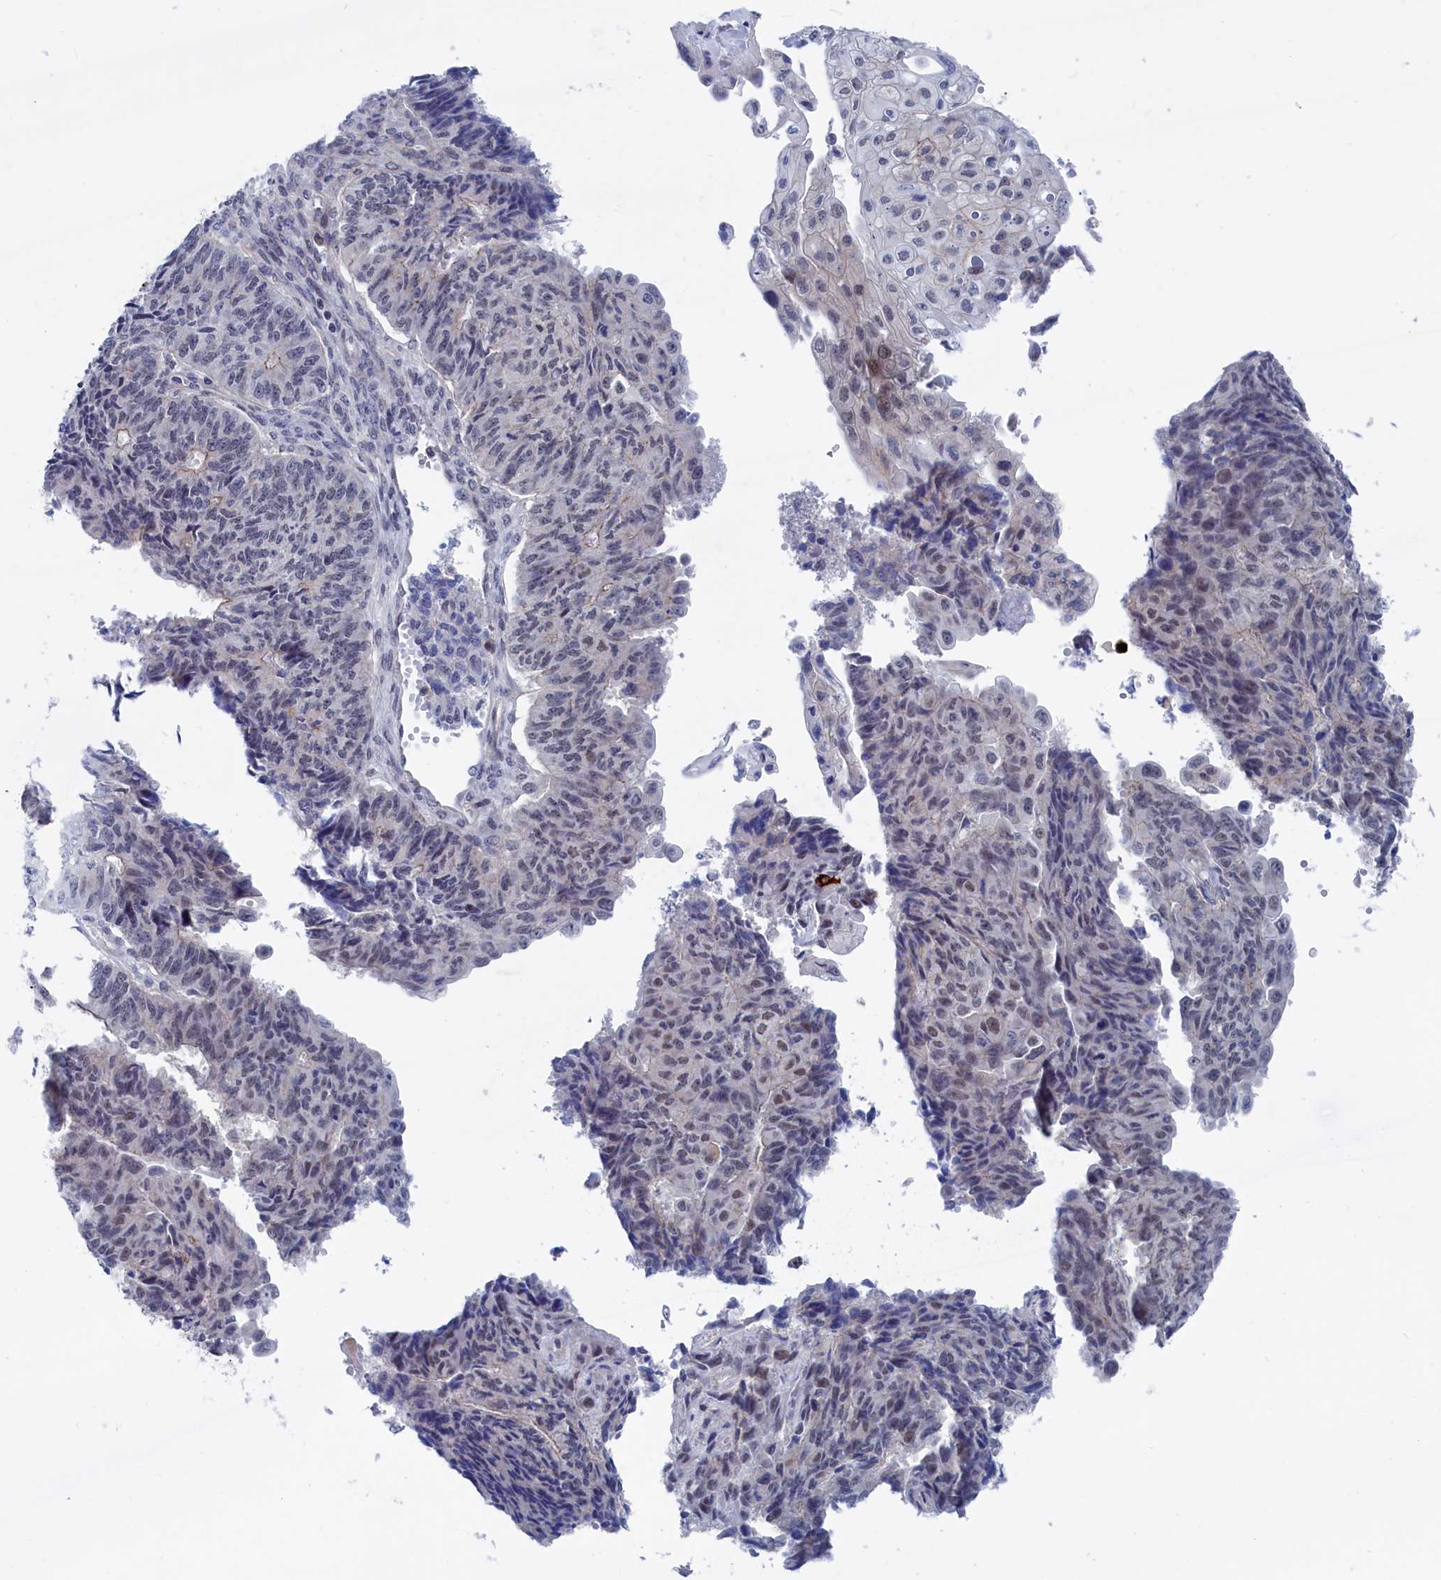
{"staining": {"intensity": "weak", "quantity": "<25%", "location": "nuclear"}, "tissue": "endometrial cancer", "cell_type": "Tumor cells", "image_type": "cancer", "snomed": [{"axis": "morphology", "description": "Adenocarcinoma, NOS"}, {"axis": "topography", "description": "Endometrium"}], "caption": "Immunohistochemistry photomicrograph of human adenocarcinoma (endometrial) stained for a protein (brown), which reveals no positivity in tumor cells.", "gene": "MARCHF3", "patient": {"sex": "female", "age": 32}}